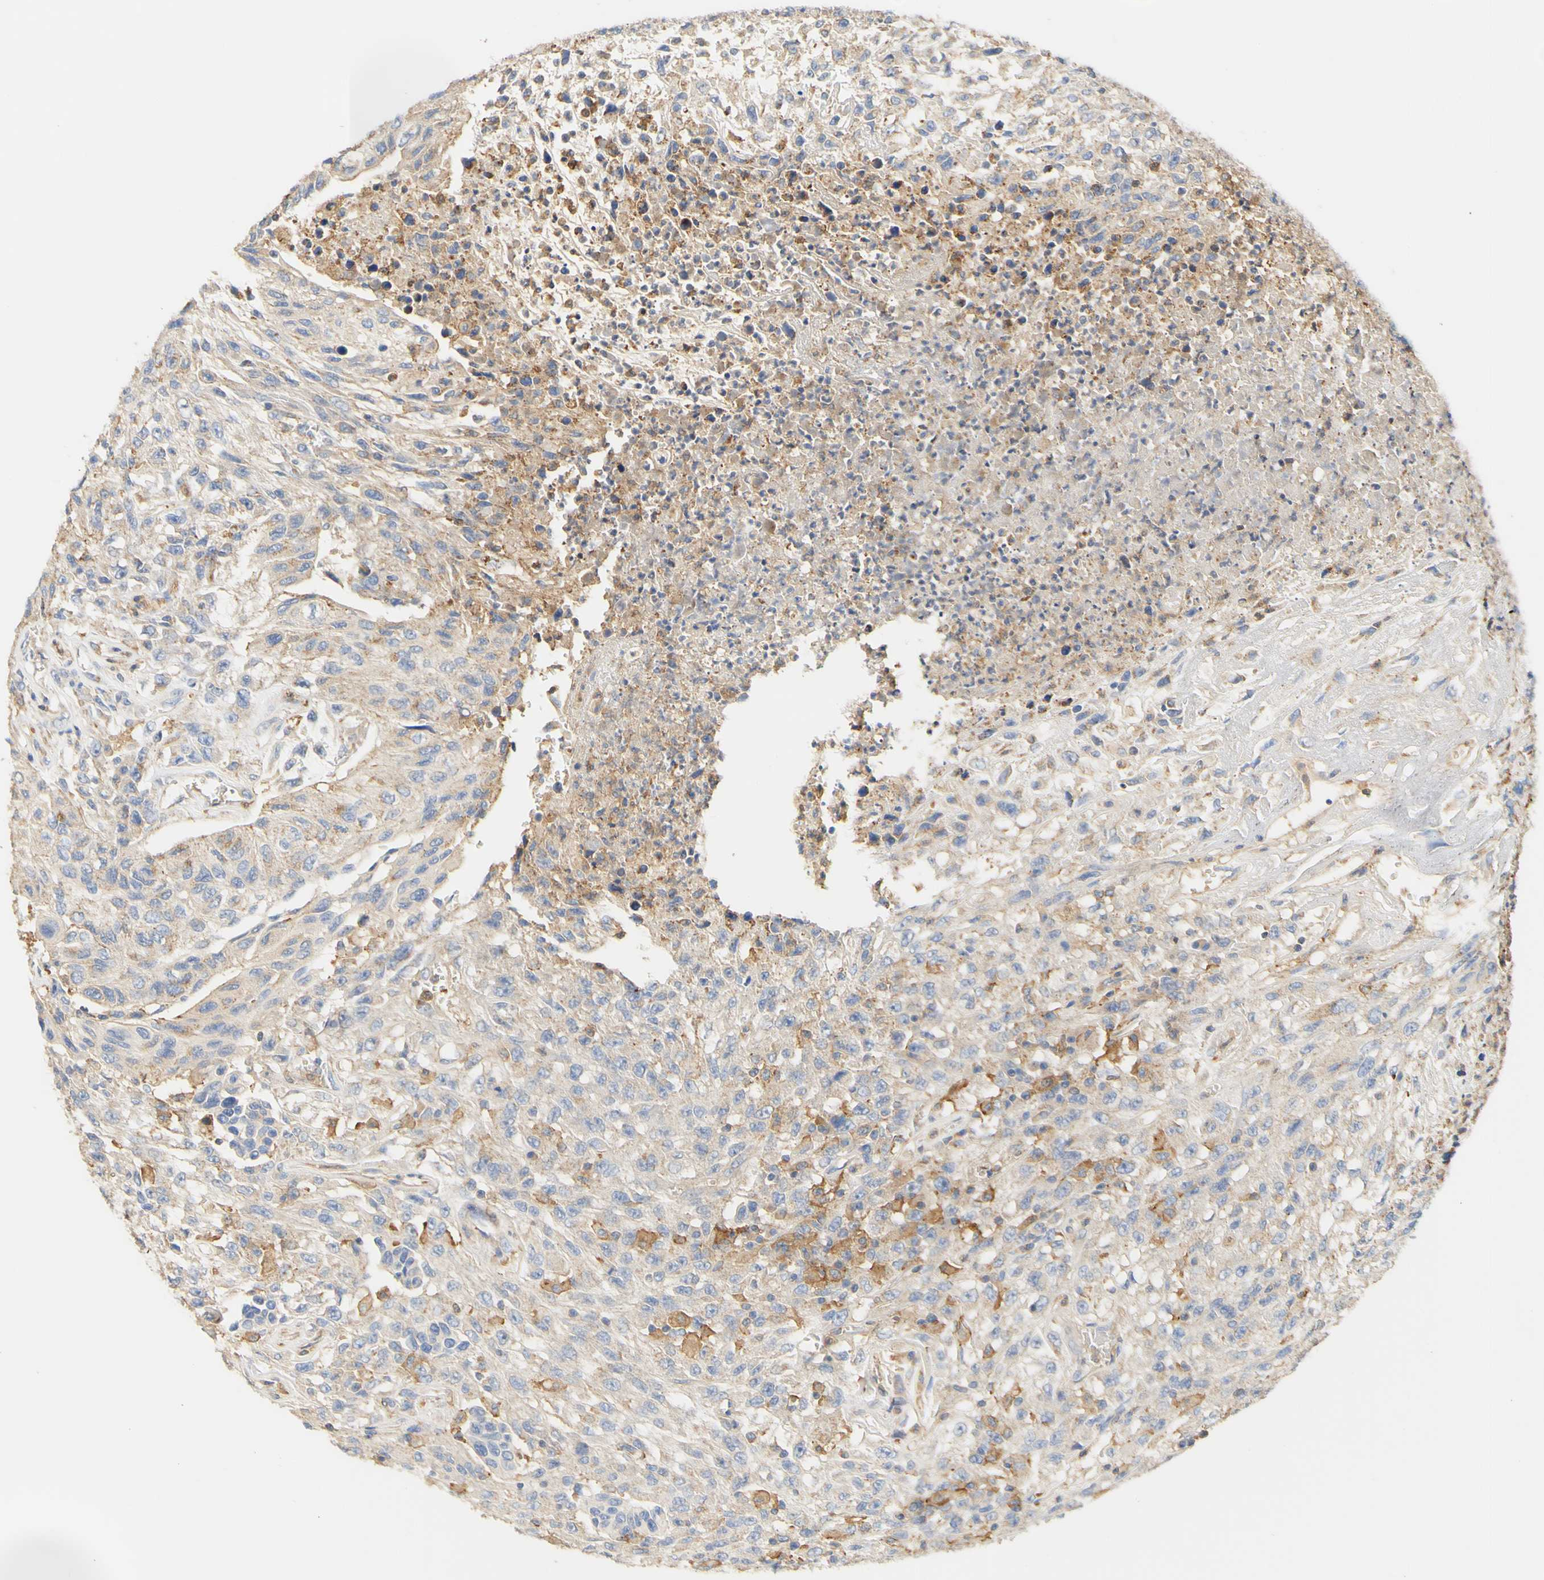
{"staining": {"intensity": "weak", "quantity": "<25%", "location": "cytoplasmic/membranous"}, "tissue": "urothelial cancer", "cell_type": "Tumor cells", "image_type": "cancer", "snomed": [{"axis": "morphology", "description": "Urothelial carcinoma, High grade"}, {"axis": "topography", "description": "Urinary bladder"}], "caption": "This is an immunohistochemistry histopathology image of human high-grade urothelial carcinoma. There is no positivity in tumor cells.", "gene": "PCDH7", "patient": {"sex": "male", "age": 66}}